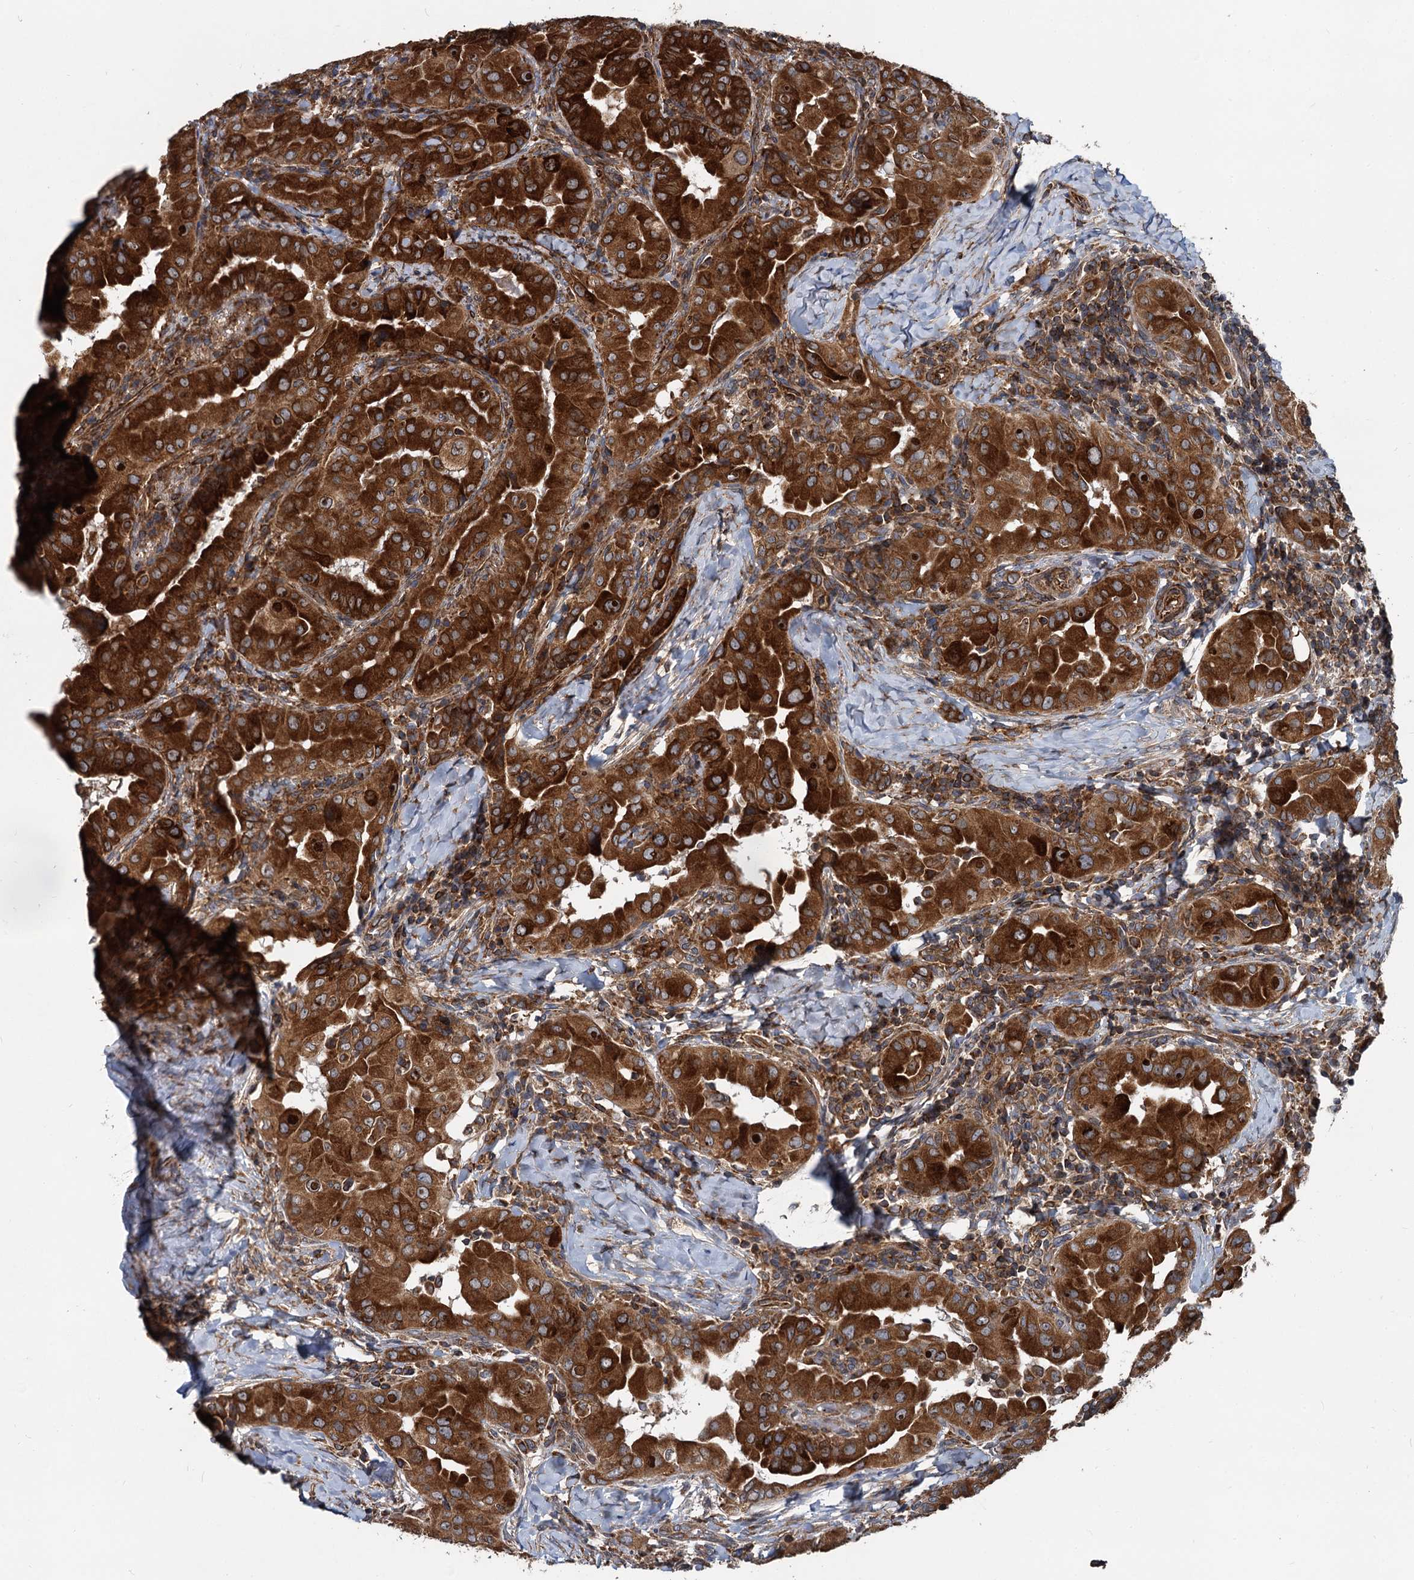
{"staining": {"intensity": "strong", "quantity": ">75%", "location": "cytoplasmic/membranous"}, "tissue": "thyroid cancer", "cell_type": "Tumor cells", "image_type": "cancer", "snomed": [{"axis": "morphology", "description": "Papillary adenocarcinoma, NOS"}, {"axis": "topography", "description": "Thyroid gland"}], "caption": "Tumor cells reveal strong cytoplasmic/membranous expression in approximately >75% of cells in papillary adenocarcinoma (thyroid).", "gene": "STIM1", "patient": {"sex": "male", "age": 33}}